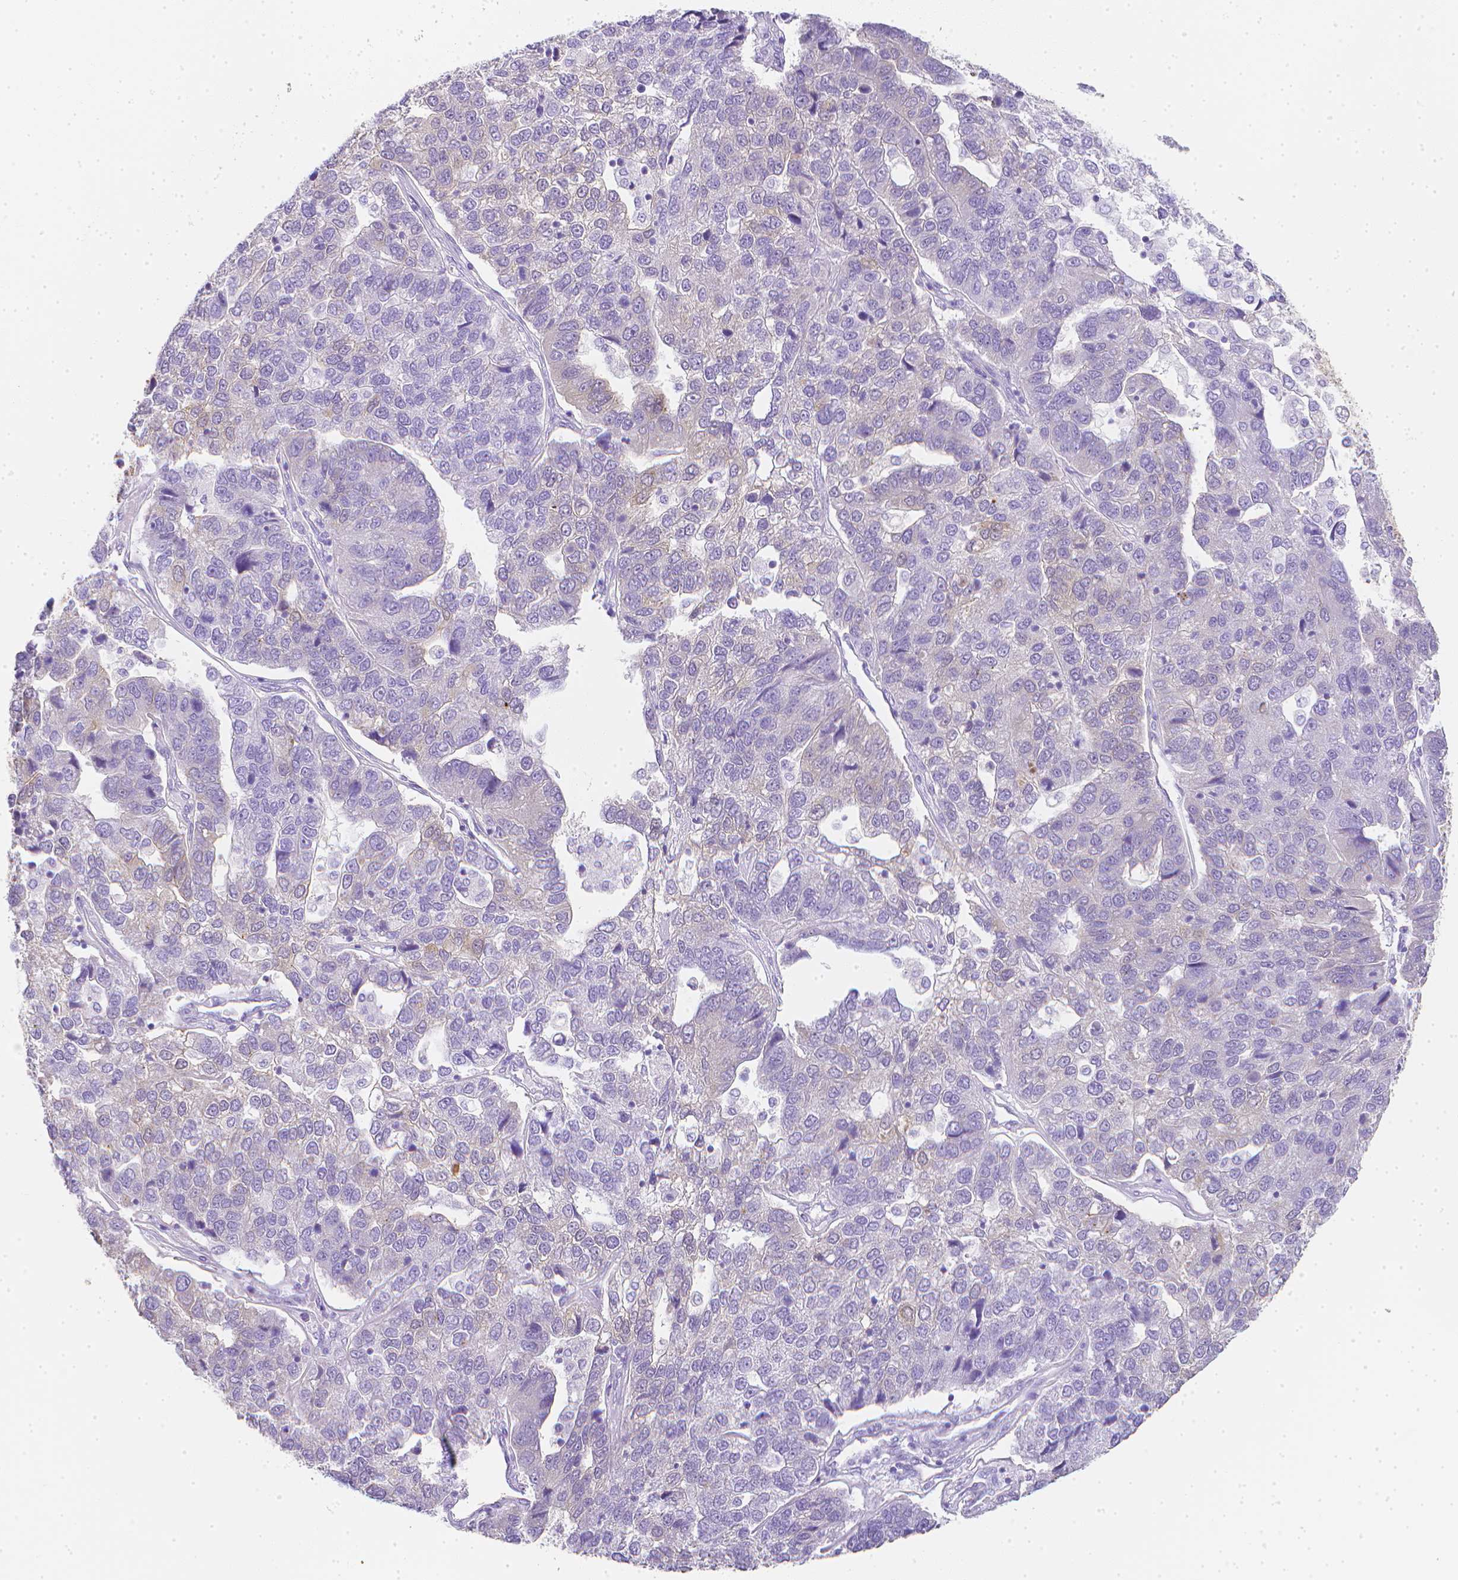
{"staining": {"intensity": "weak", "quantity": "<25%", "location": "cytoplasmic/membranous"}, "tissue": "pancreatic cancer", "cell_type": "Tumor cells", "image_type": "cancer", "snomed": [{"axis": "morphology", "description": "Adenocarcinoma, NOS"}, {"axis": "topography", "description": "Pancreas"}], "caption": "Immunohistochemistry of pancreatic cancer (adenocarcinoma) shows no positivity in tumor cells.", "gene": "LGALS4", "patient": {"sex": "female", "age": 61}}